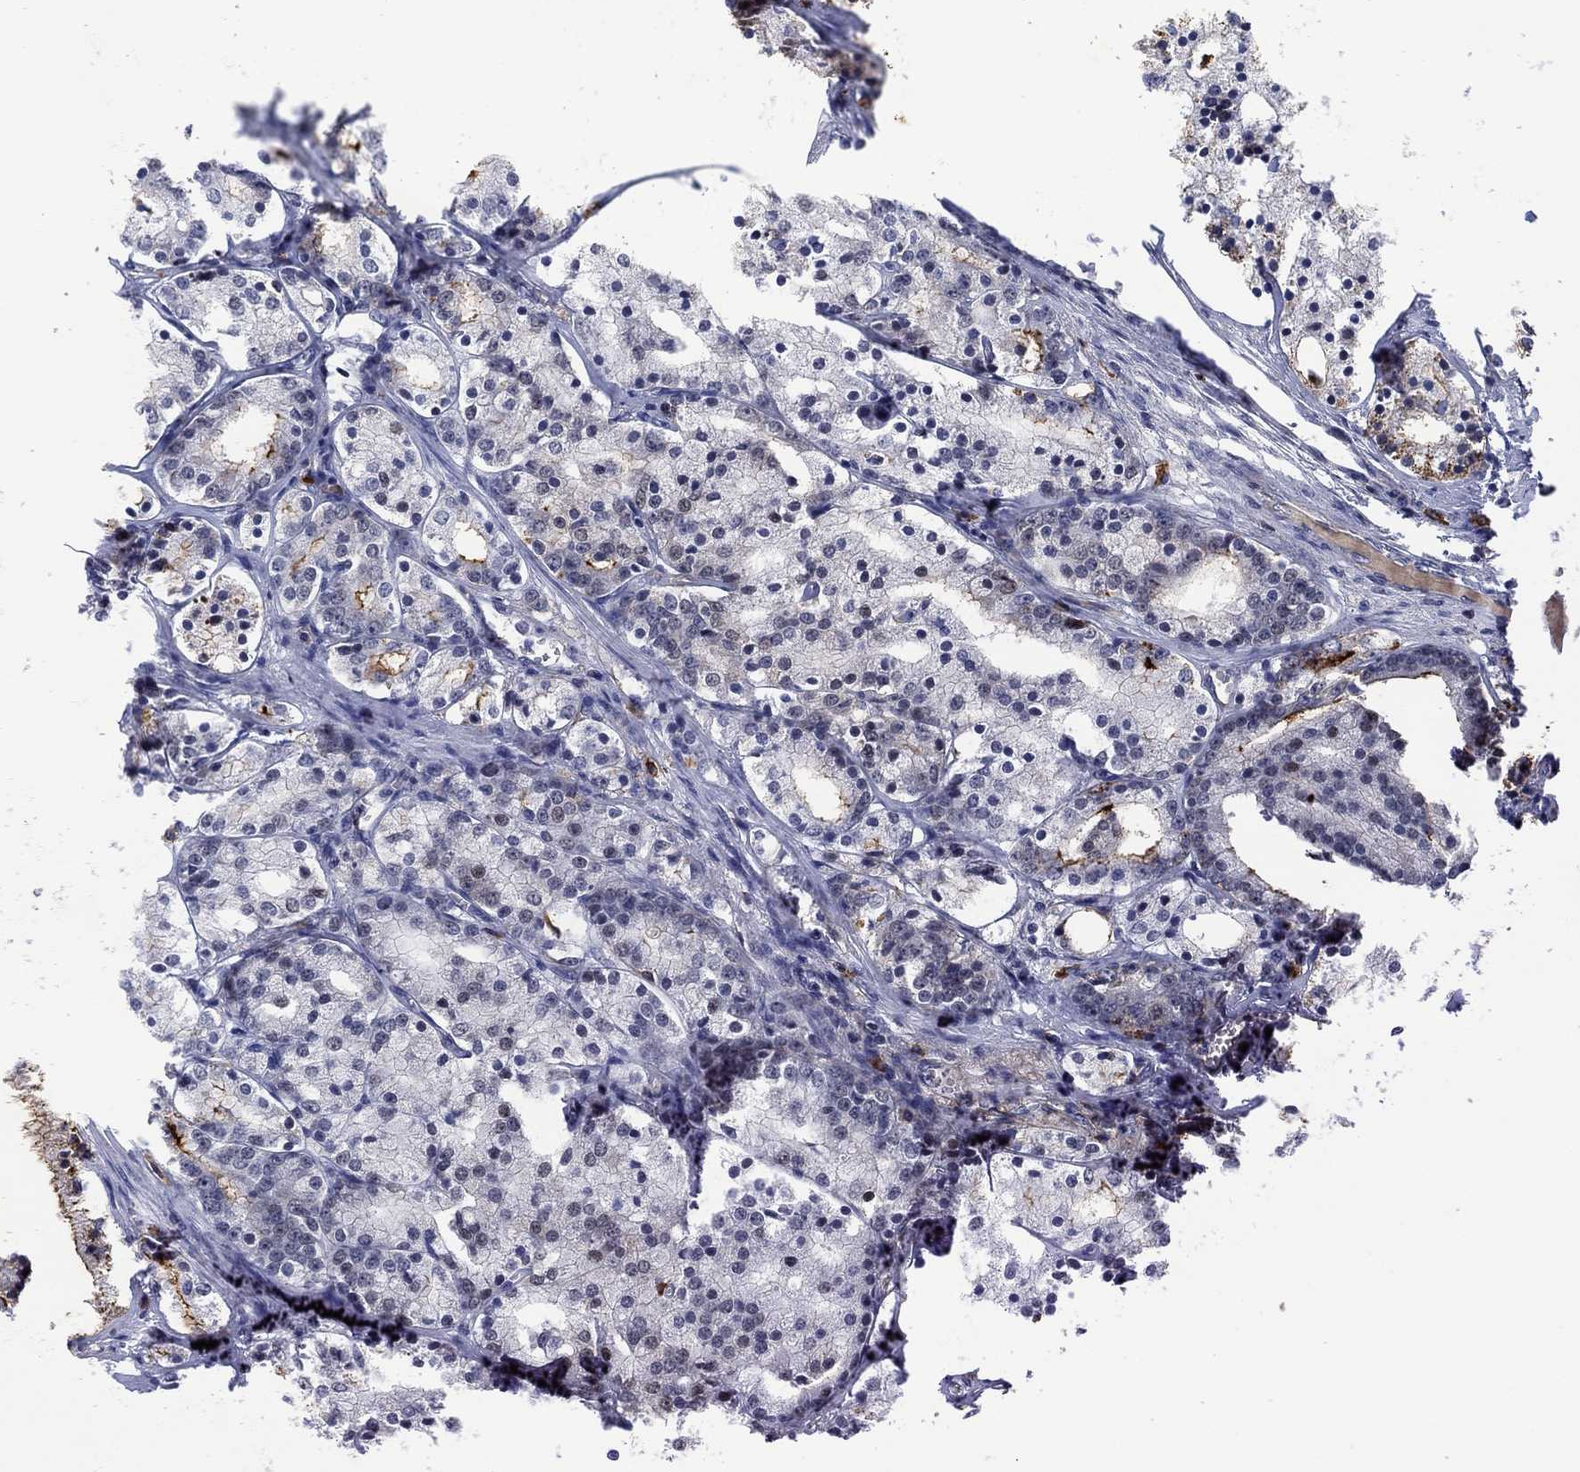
{"staining": {"intensity": "moderate", "quantity": "<25%", "location": "cytoplasmic/membranous"}, "tissue": "prostate cancer", "cell_type": "Tumor cells", "image_type": "cancer", "snomed": [{"axis": "morphology", "description": "Adenocarcinoma, NOS"}, {"axis": "topography", "description": "Prostate"}], "caption": "Immunohistochemical staining of human adenocarcinoma (prostate) exhibits moderate cytoplasmic/membranous protein positivity in about <25% of tumor cells. The staining was performed using DAB (3,3'-diaminobenzidine) to visualize the protein expression in brown, while the nuclei were stained in blue with hematoxylin (Magnification: 20x).", "gene": "DPP4", "patient": {"sex": "male", "age": 69}}